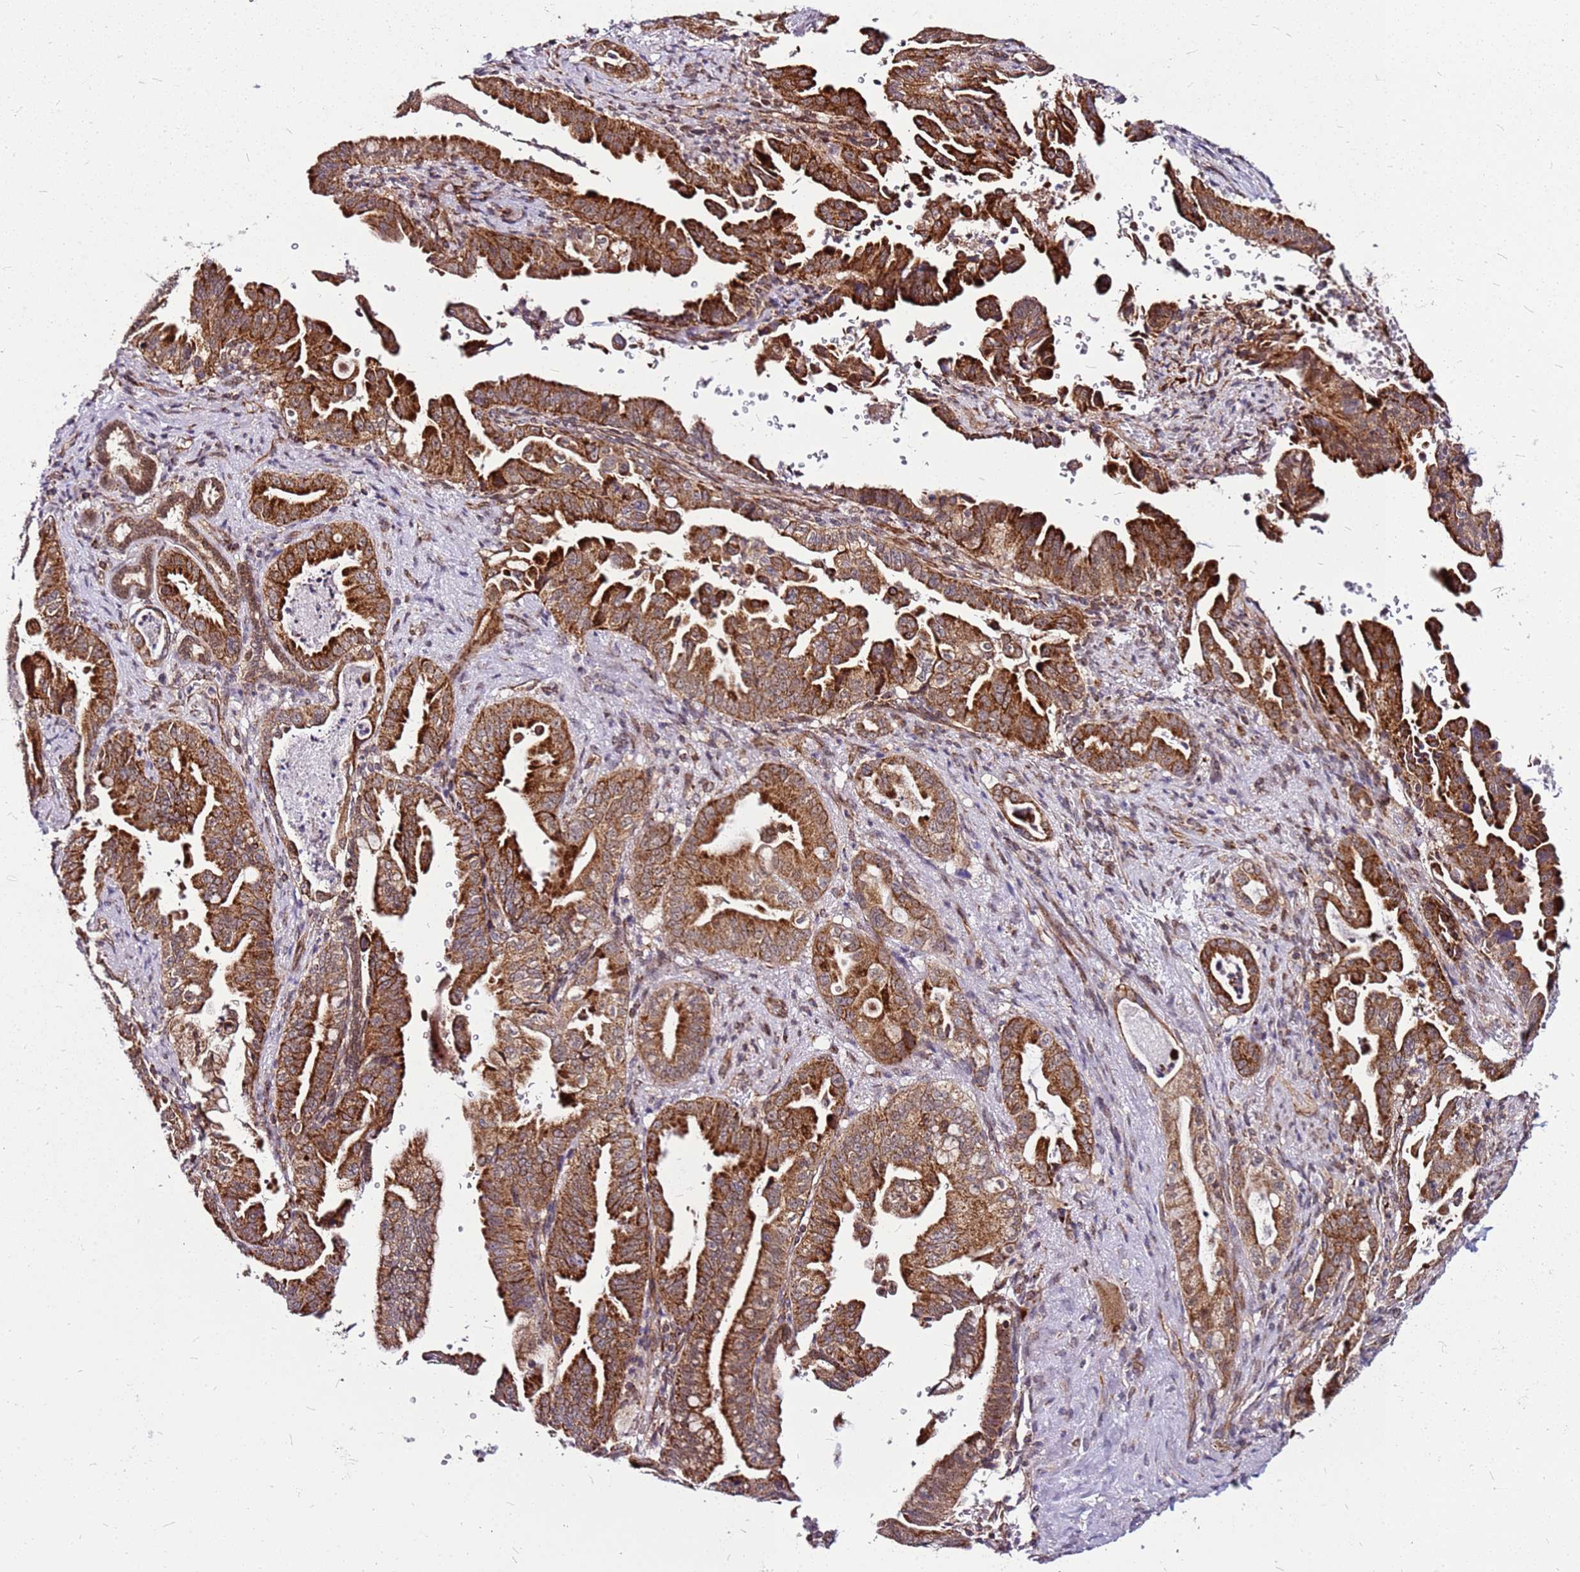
{"staining": {"intensity": "strong", "quantity": ">75%", "location": "cytoplasmic/membranous"}, "tissue": "pancreatic cancer", "cell_type": "Tumor cells", "image_type": "cancer", "snomed": [{"axis": "morphology", "description": "Adenocarcinoma, NOS"}, {"axis": "topography", "description": "Pancreas"}], "caption": "Human adenocarcinoma (pancreatic) stained with a brown dye shows strong cytoplasmic/membranous positive expression in about >75% of tumor cells.", "gene": "OR51T1", "patient": {"sex": "male", "age": 70}}